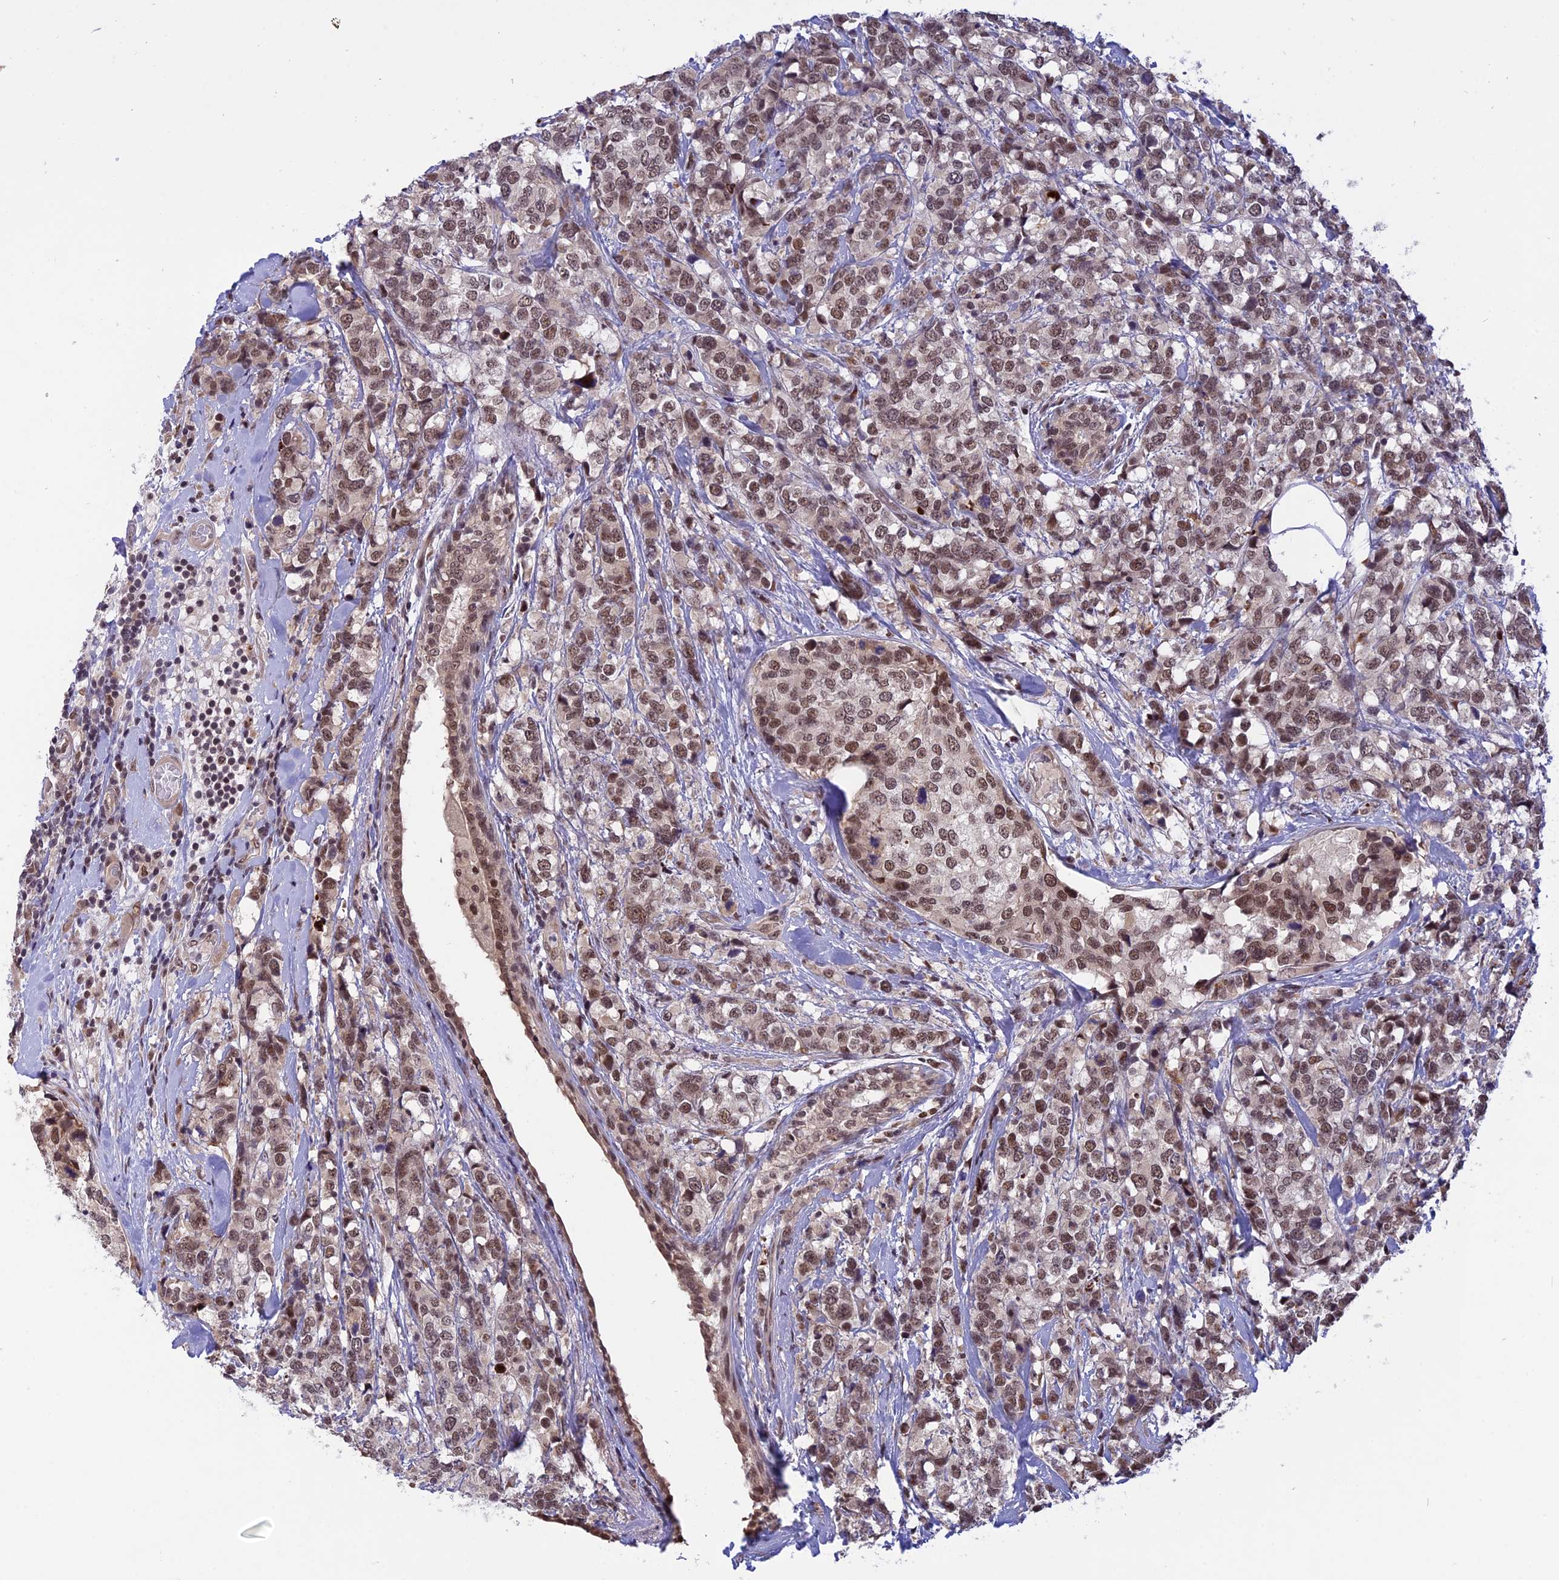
{"staining": {"intensity": "moderate", "quantity": ">75%", "location": "nuclear"}, "tissue": "breast cancer", "cell_type": "Tumor cells", "image_type": "cancer", "snomed": [{"axis": "morphology", "description": "Lobular carcinoma"}, {"axis": "topography", "description": "Breast"}], "caption": "Breast cancer (lobular carcinoma) stained with DAB (3,3'-diaminobenzidine) immunohistochemistry reveals medium levels of moderate nuclear expression in approximately >75% of tumor cells.", "gene": "POLR2C", "patient": {"sex": "female", "age": 59}}